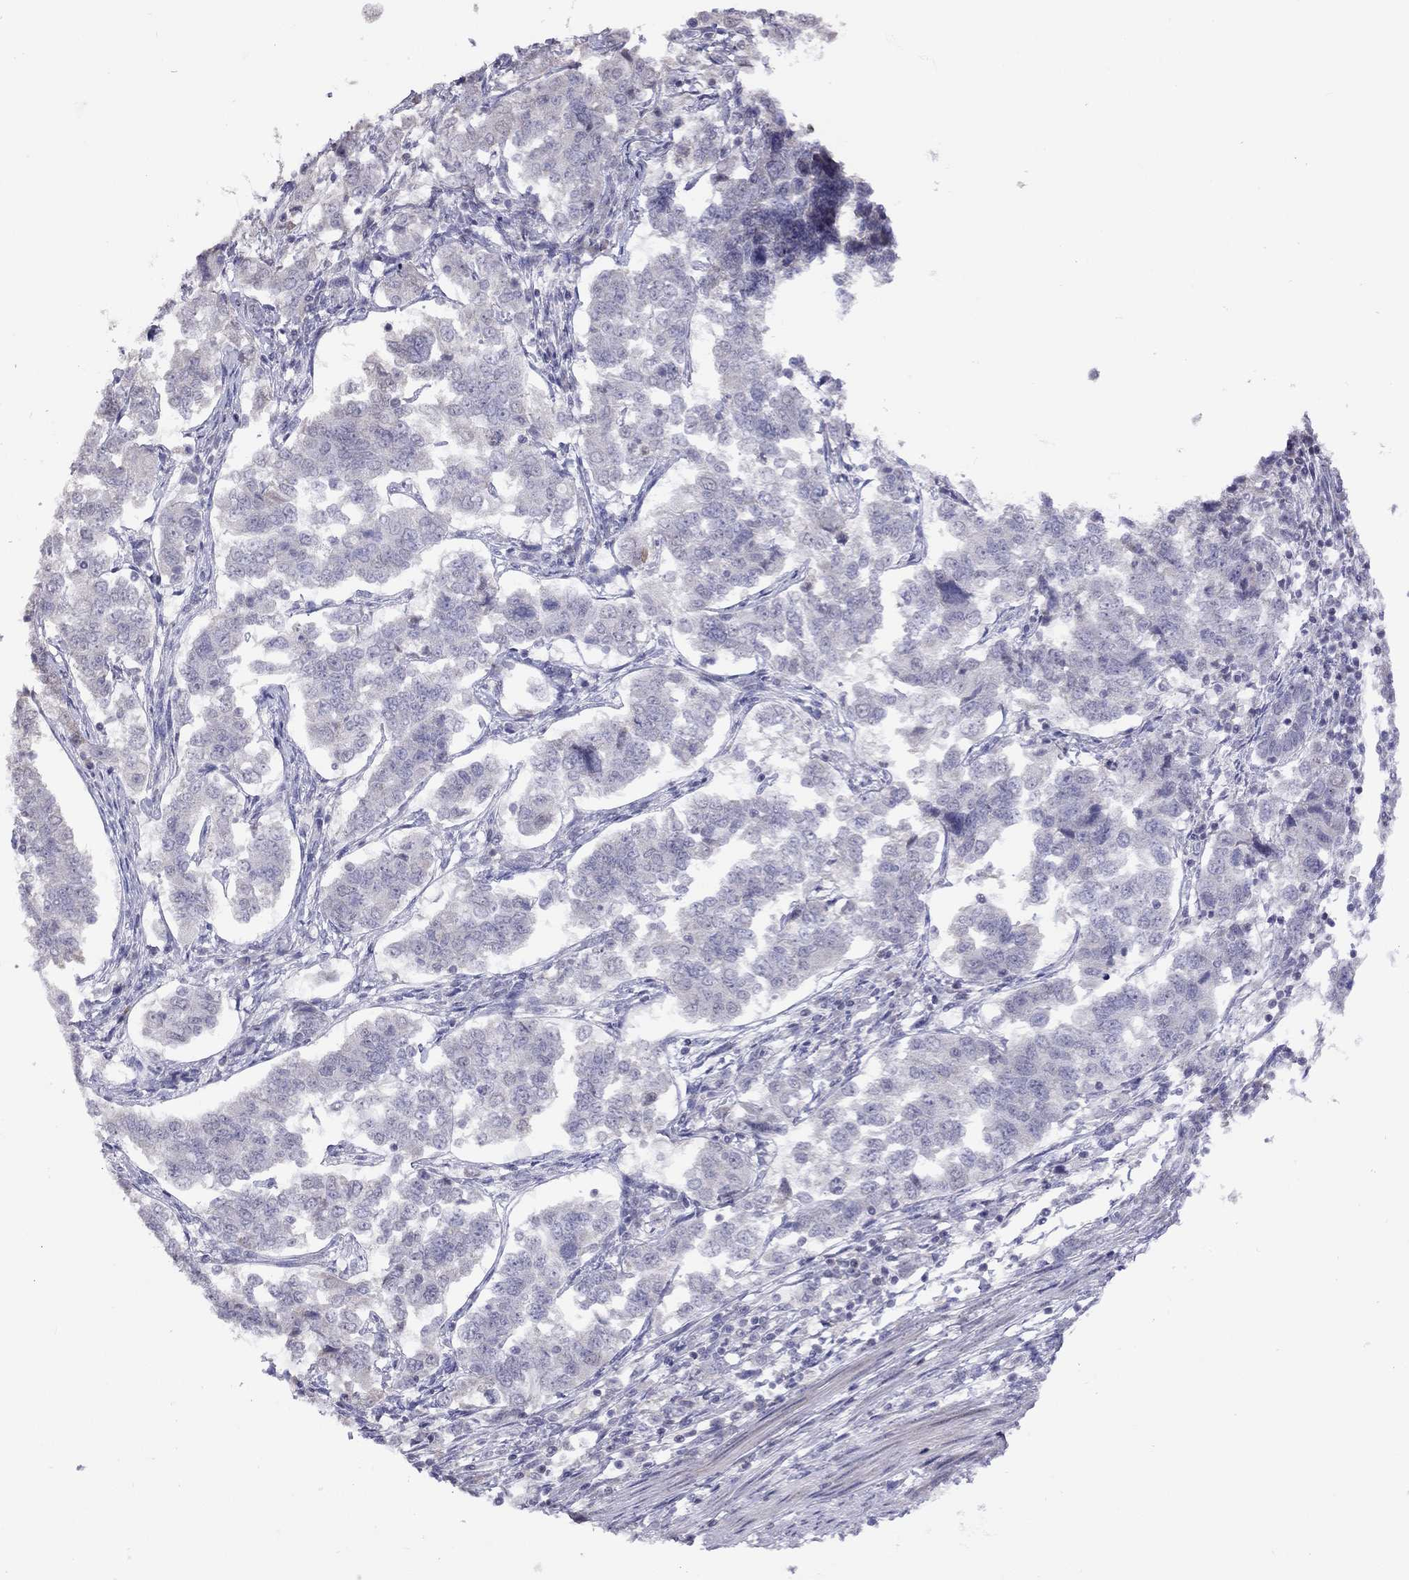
{"staining": {"intensity": "negative", "quantity": "none", "location": "none"}, "tissue": "endometrial cancer", "cell_type": "Tumor cells", "image_type": "cancer", "snomed": [{"axis": "morphology", "description": "Adenocarcinoma, NOS"}, {"axis": "topography", "description": "Endometrium"}], "caption": "DAB immunohistochemical staining of adenocarcinoma (endometrial) displays no significant expression in tumor cells.", "gene": "HES5", "patient": {"sex": "female", "age": 43}}